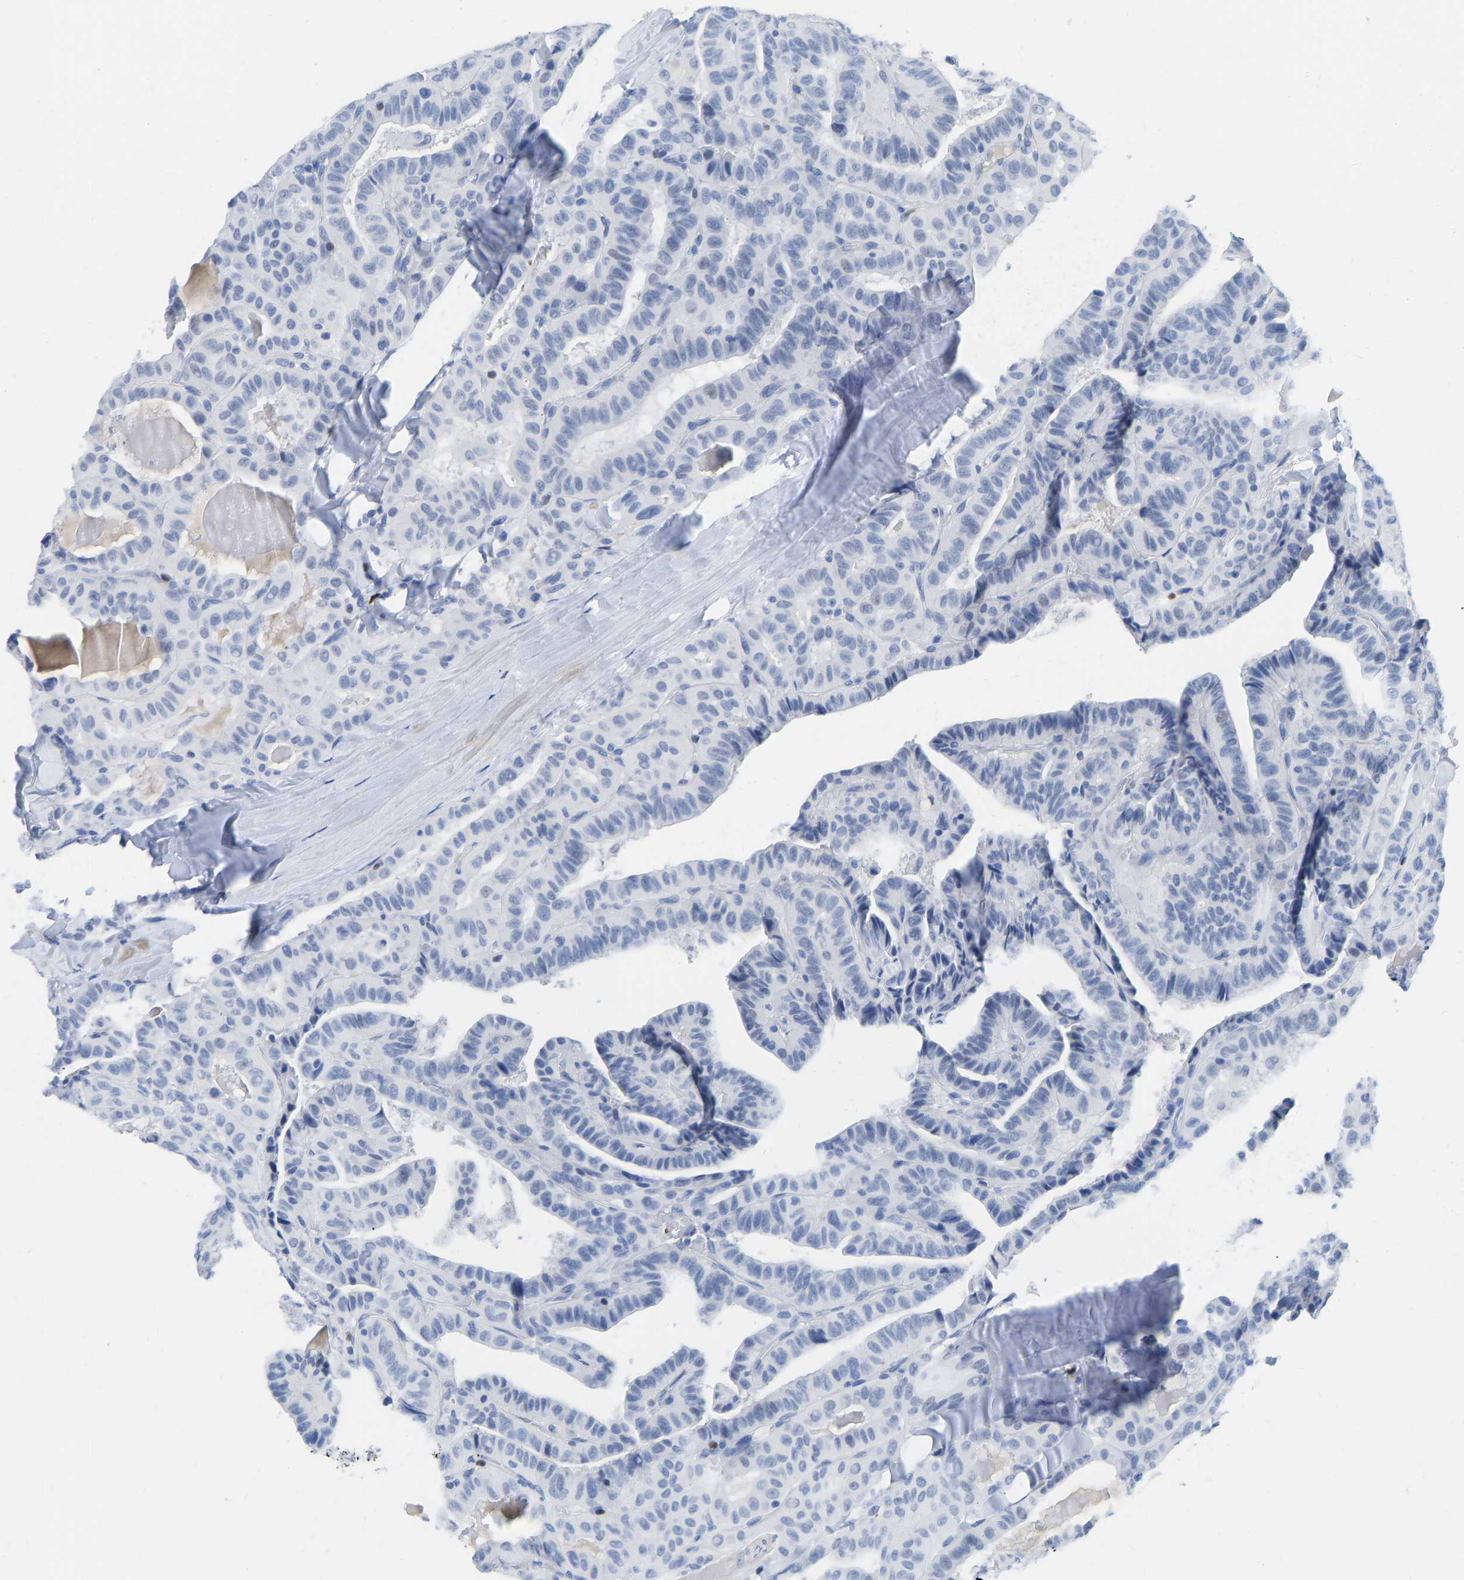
{"staining": {"intensity": "negative", "quantity": "none", "location": "none"}, "tissue": "thyroid cancer", "cell_type": "Tumor cells", "image_type": "cancer", "snomed": [{"axis": "morphology", "description": "Papillary adenocarcinoma, NOS"}, {"axis": "topography", "description": "Thyroid gland"}], "caption": "A histopathology image of thyroid cancer (papillary adenocarcinoma) stained for a protein reveals no brown staining in tumor cells. (DAB immunohistochemistry (IHC) with hematoxylin counter stain).", "gene": "TCF7", "patient": {"sex": "male", "age": 77}}